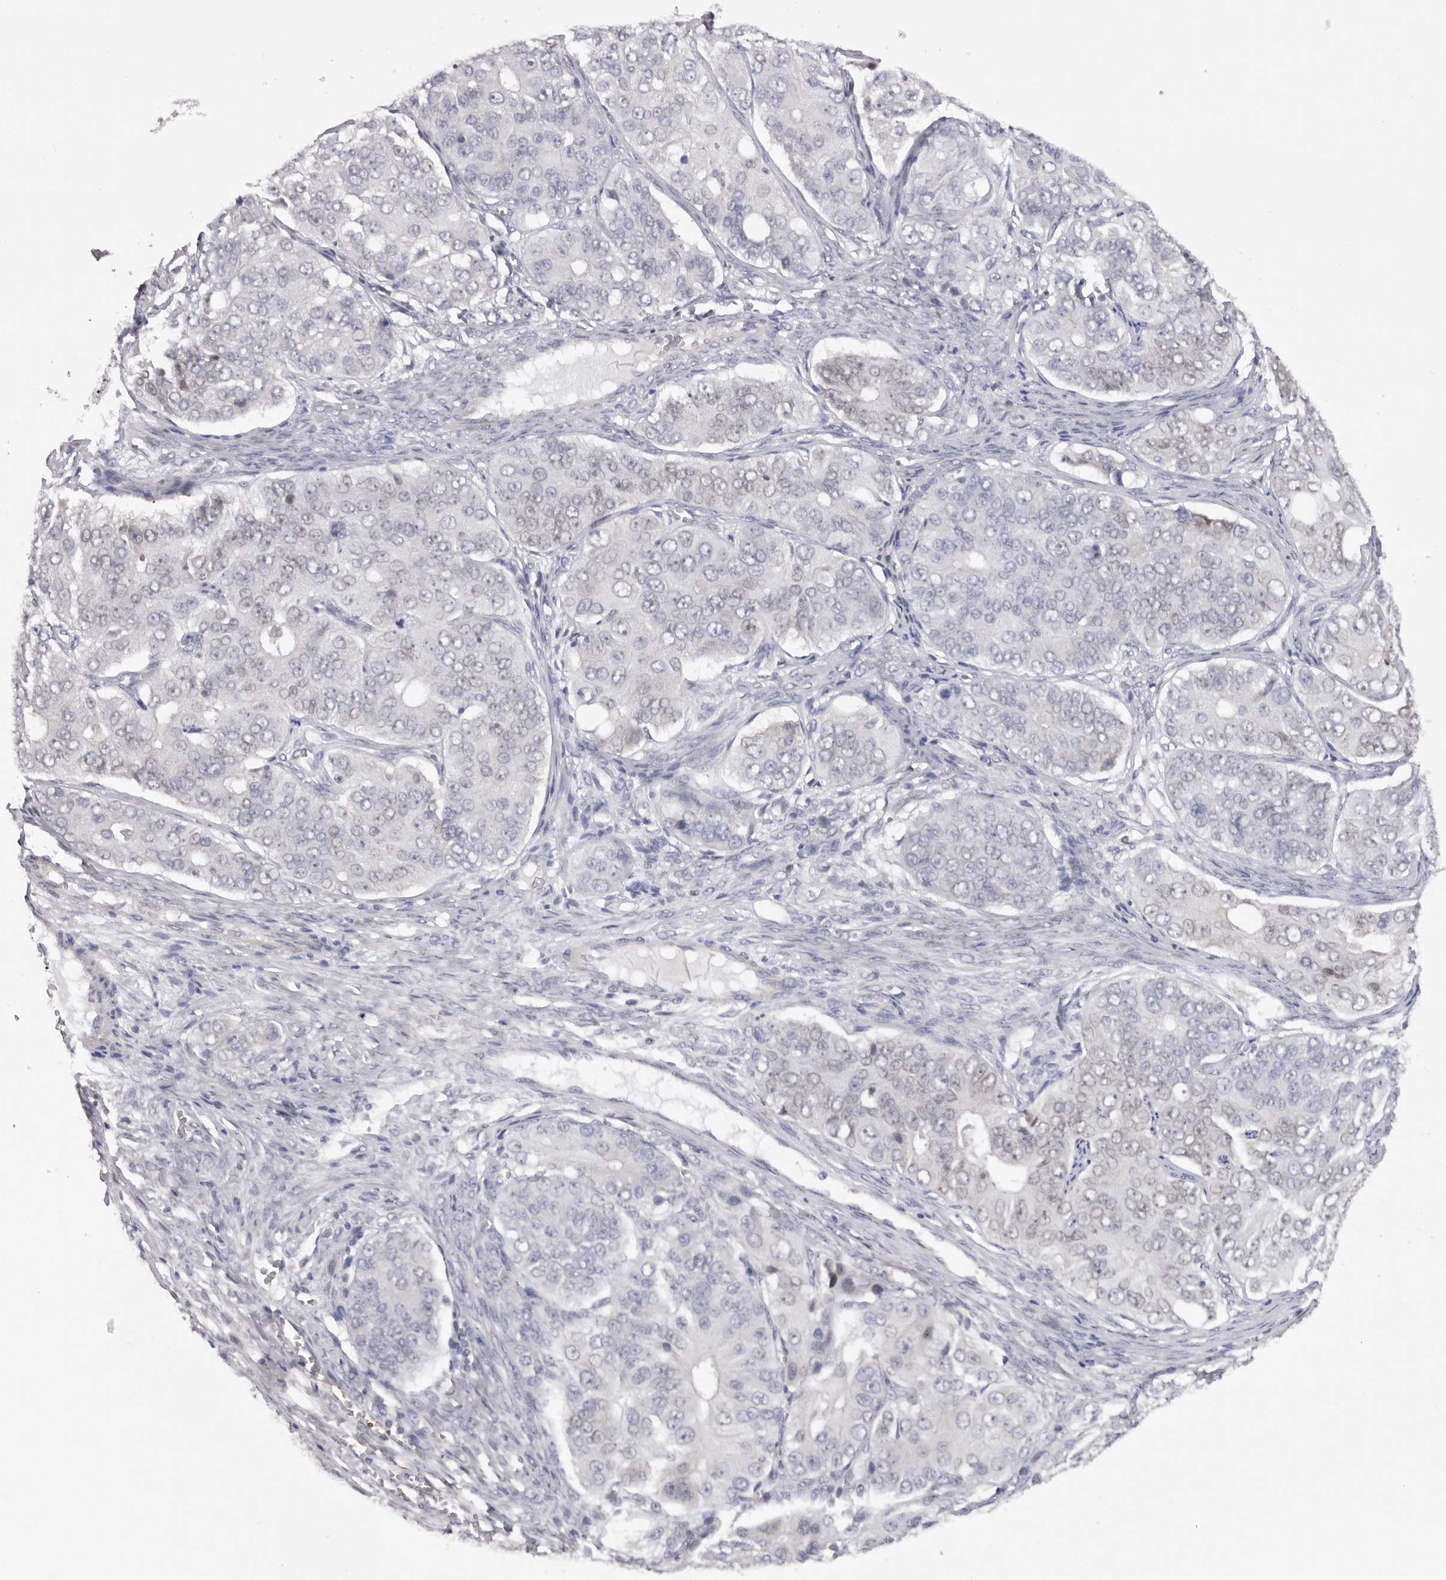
{"staining": {"intensity": "negative", "quantity": "none", "location": "none"}, "tissue": "ovarian cancer", "cell_type": "Tumor cells", "image_type": "cancer", "snomed": [{"axis": "morphology", "description": "Carcinoma, endometroid"}, {"axis": "topography", "description": "Ovary"}], "caption": "Immunohistochemistry (IHC) of human endometroid carcinoma (ovarian) reveals no positivity in tumor cells.", "gene": "TNR", "patient": {"sex": "female", "age": 51}}